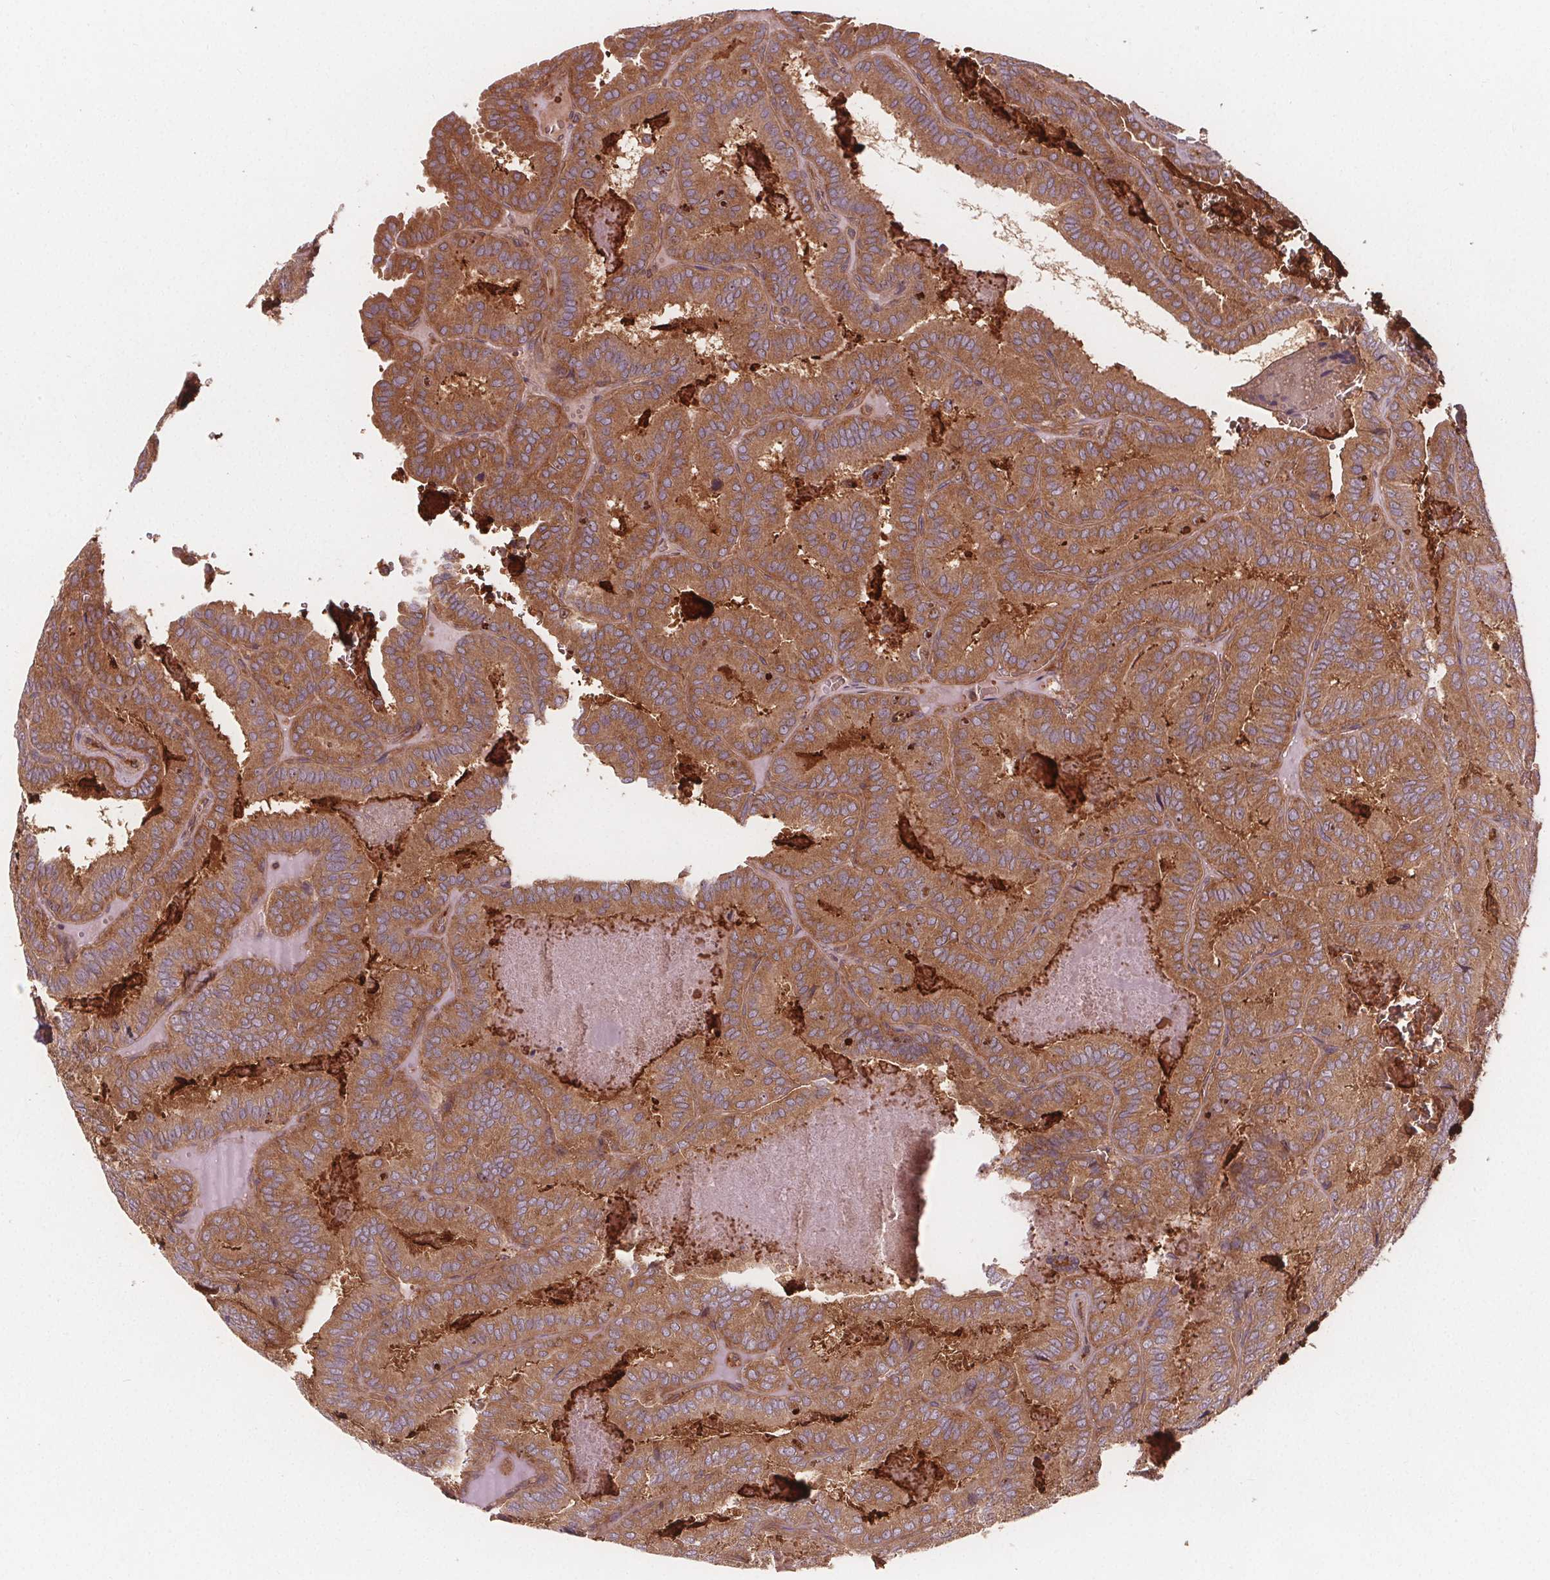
{"staining": {"intensity": "moderate", "quantity": ">75%", "location": "cytoplasmic/membranous"}, "tissue": "thyroid cancer", "cell_type": "Tumor cells", "image_type": "cancer", "snomed": [{"axis": "morphology", "description": "Papillary adenocarcinoma, NOS"}, {"axis": "topography", "description": "Thyroid gland"}], "caption": "A histopathology image showing moderate cytoplasmic/membranous expression in approximately >75% of tumor cells in papillary adenocarcinoma (thyroid), as visualized by brown immunohistochemical staining.", "gene": "EIF3D", "patient": {"sex": "female", "age": 75}}